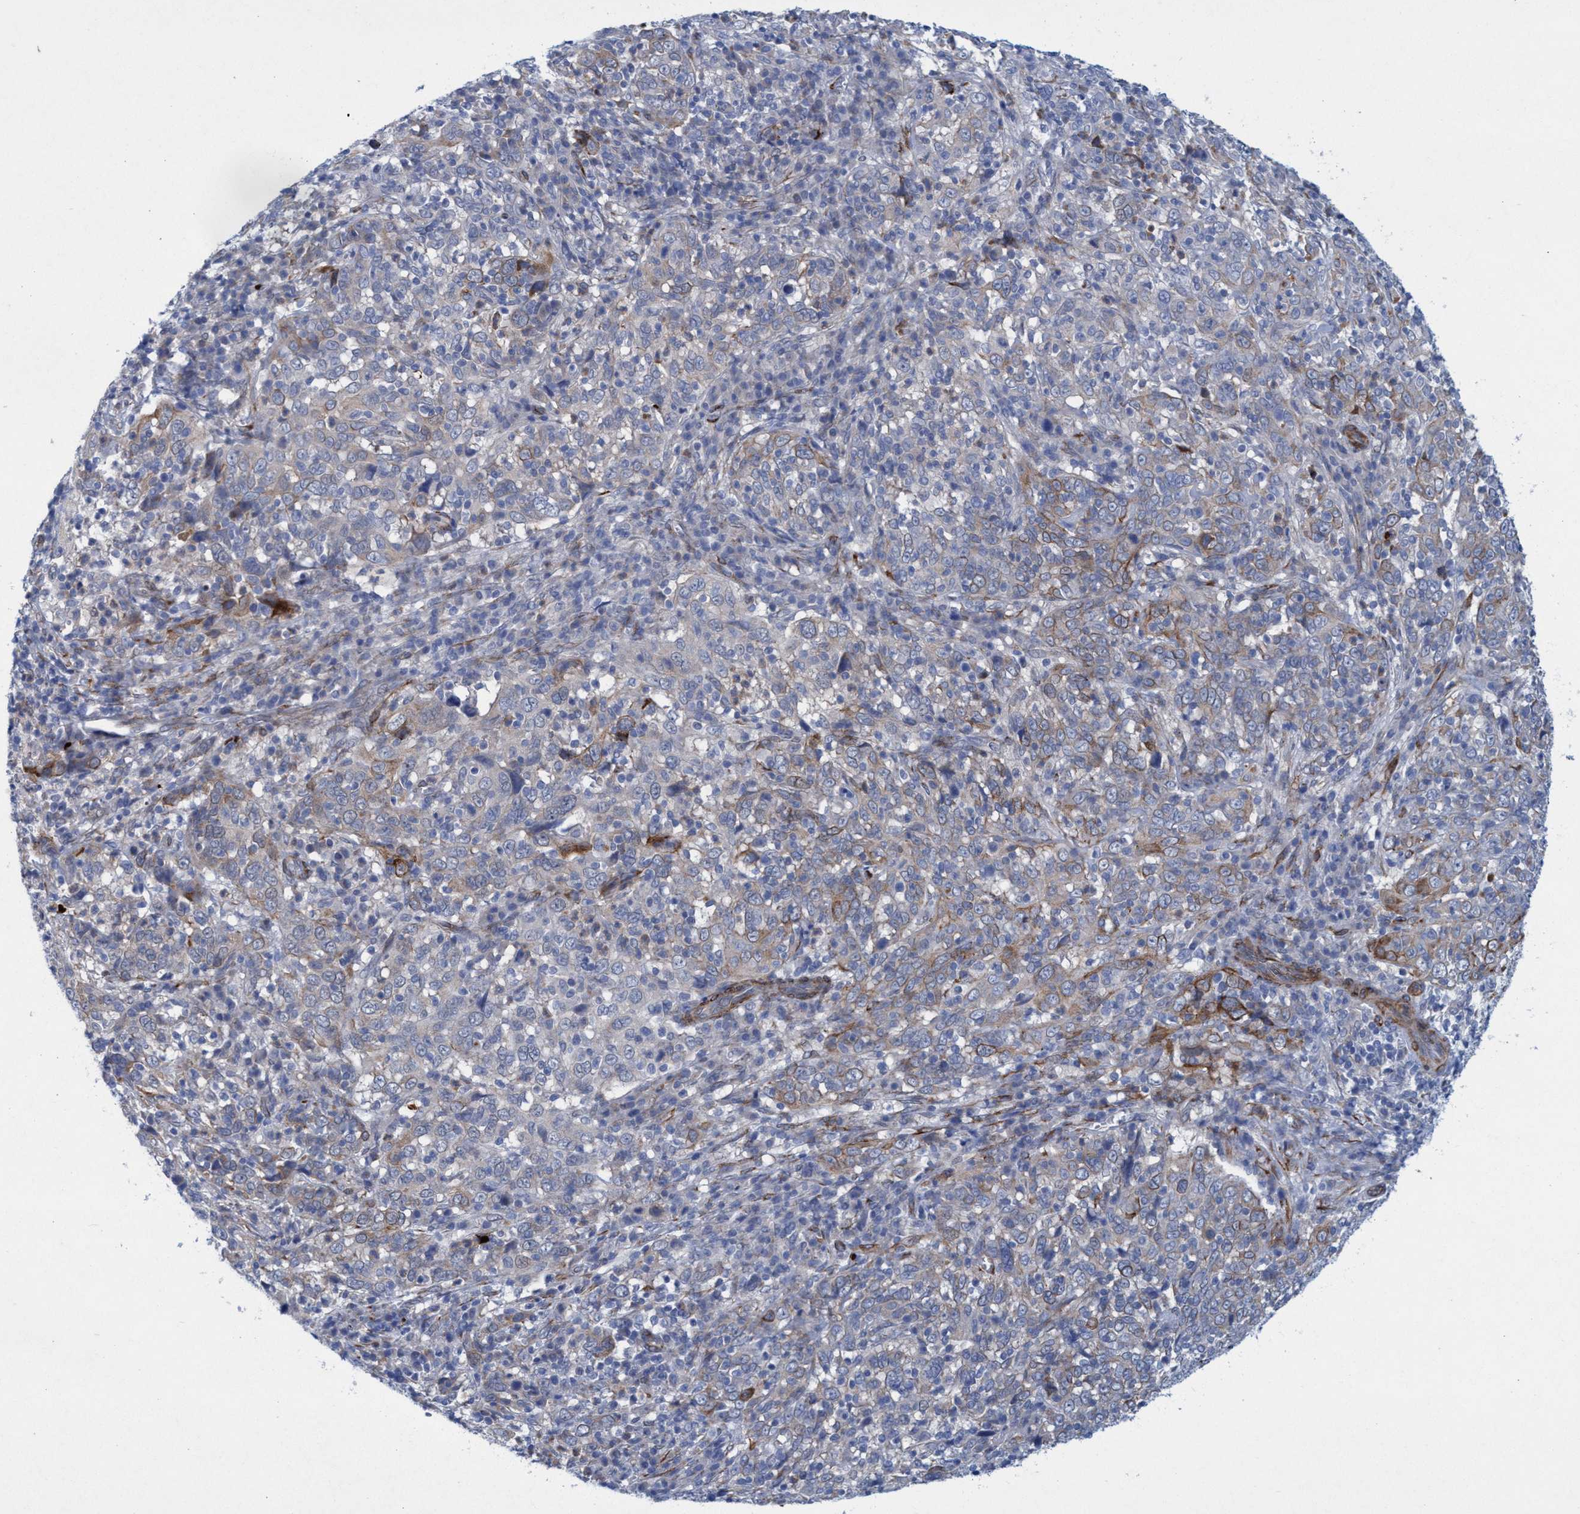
{"staining": {"intensity": "moderate", "quantity": "<25%", "location": "cytoplasmic/membranous"}, "tissue": "cervical cancer", "cell_type": "Tumor cells", "image_type": "cancer", "snomed": [{"axis": "morphology", "description": "Squamous cell carcinoma, NOS"}, {"axis": "topography", "description": "Cervix"}], "caption": "This is a micrograph of immunohistochemistry (IHC) staining of cervical squamous cell carcinoma, which shows moderate expression in the cytoplasmic/membranous of tumor cells.", "gene": "SLC43A2", "patient": {"sex": "female", "age": 46}}